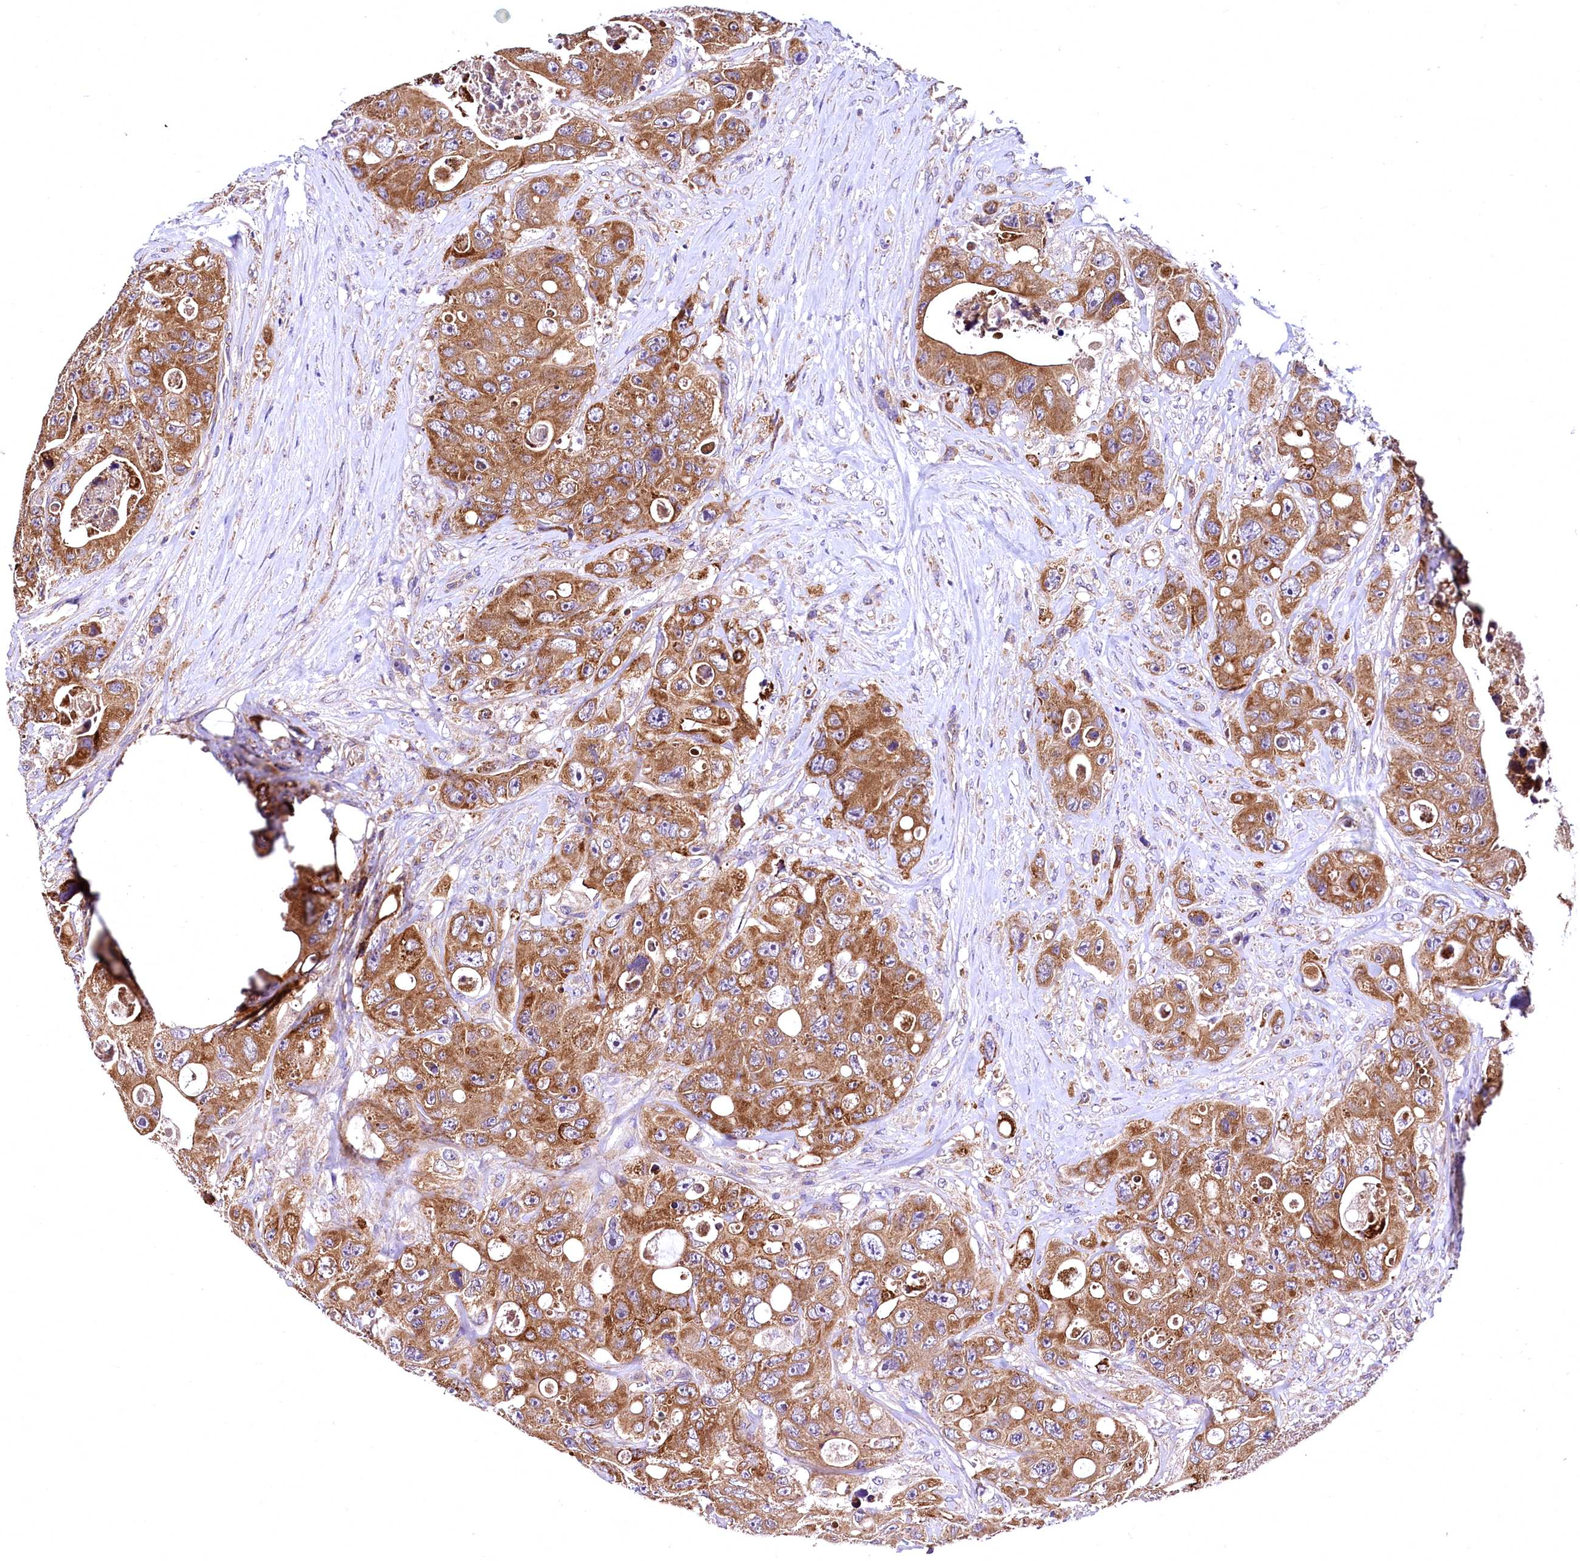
{"staining": {"intensity": "strong", "quantity": ">75%", "location": "cytoplasmic/membranous"}, "tissue": "colorectal cancer", "cell_type": "Tumor cells", "image_type": "cancer", "snomed": [{"axis": "morphology", "description": "Adenocarcinoma, NOS"}, {"axis": "topography", "description": "Colon"}], "caption": "Immunohistochemistry image of human colorectal cancer (adenocarcinoma) stained for a protein (brown), which reveals high levels of strong cytoplasmic/membranous positivity in about >75% of tumor cells.", "gene": "MRPL57", "patient": {"sex": "female", "age": 46}}